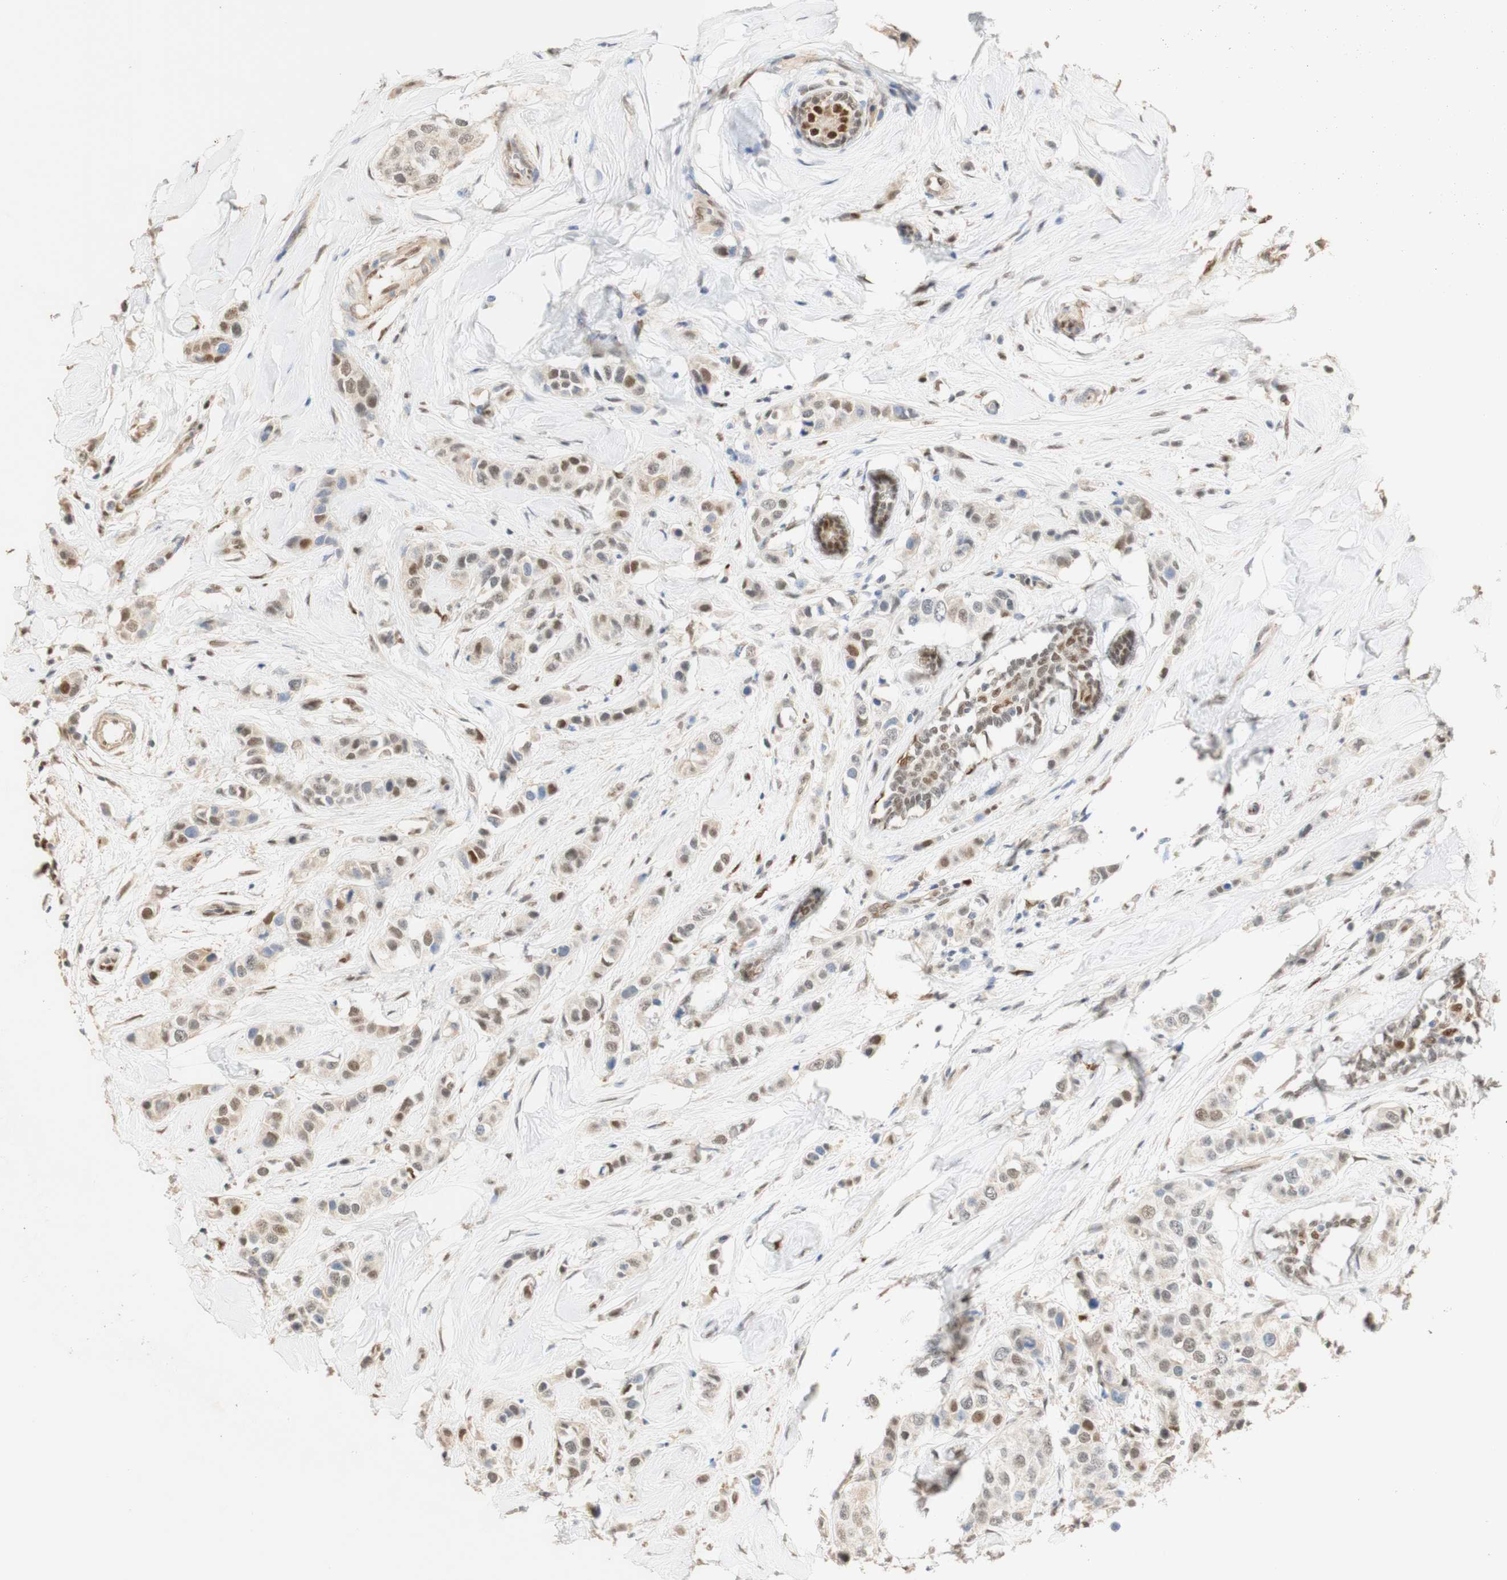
{"staining": {"intensity": "weak", "quantity": "25%-75%", "location": "nuclear"}, "tissue": "breast cancer", "cell_type": "Tumor cells", "image_type": "cancer", "snomed": [{"axis": "morphology", "description": "Normal tissue, NOS"}, {"axis": "morphology", "description": "Duct carcinoma"}, {"axis": "topography", "description": "Breast"}], "caption": "Weak nuclear protein staining is appreciated in approximately 25%-75% of tumor cells in breast infiltrating ductal carcinoma.", "gene": "MAP3K4", "patient": {"sex": "female", "age": 50}}